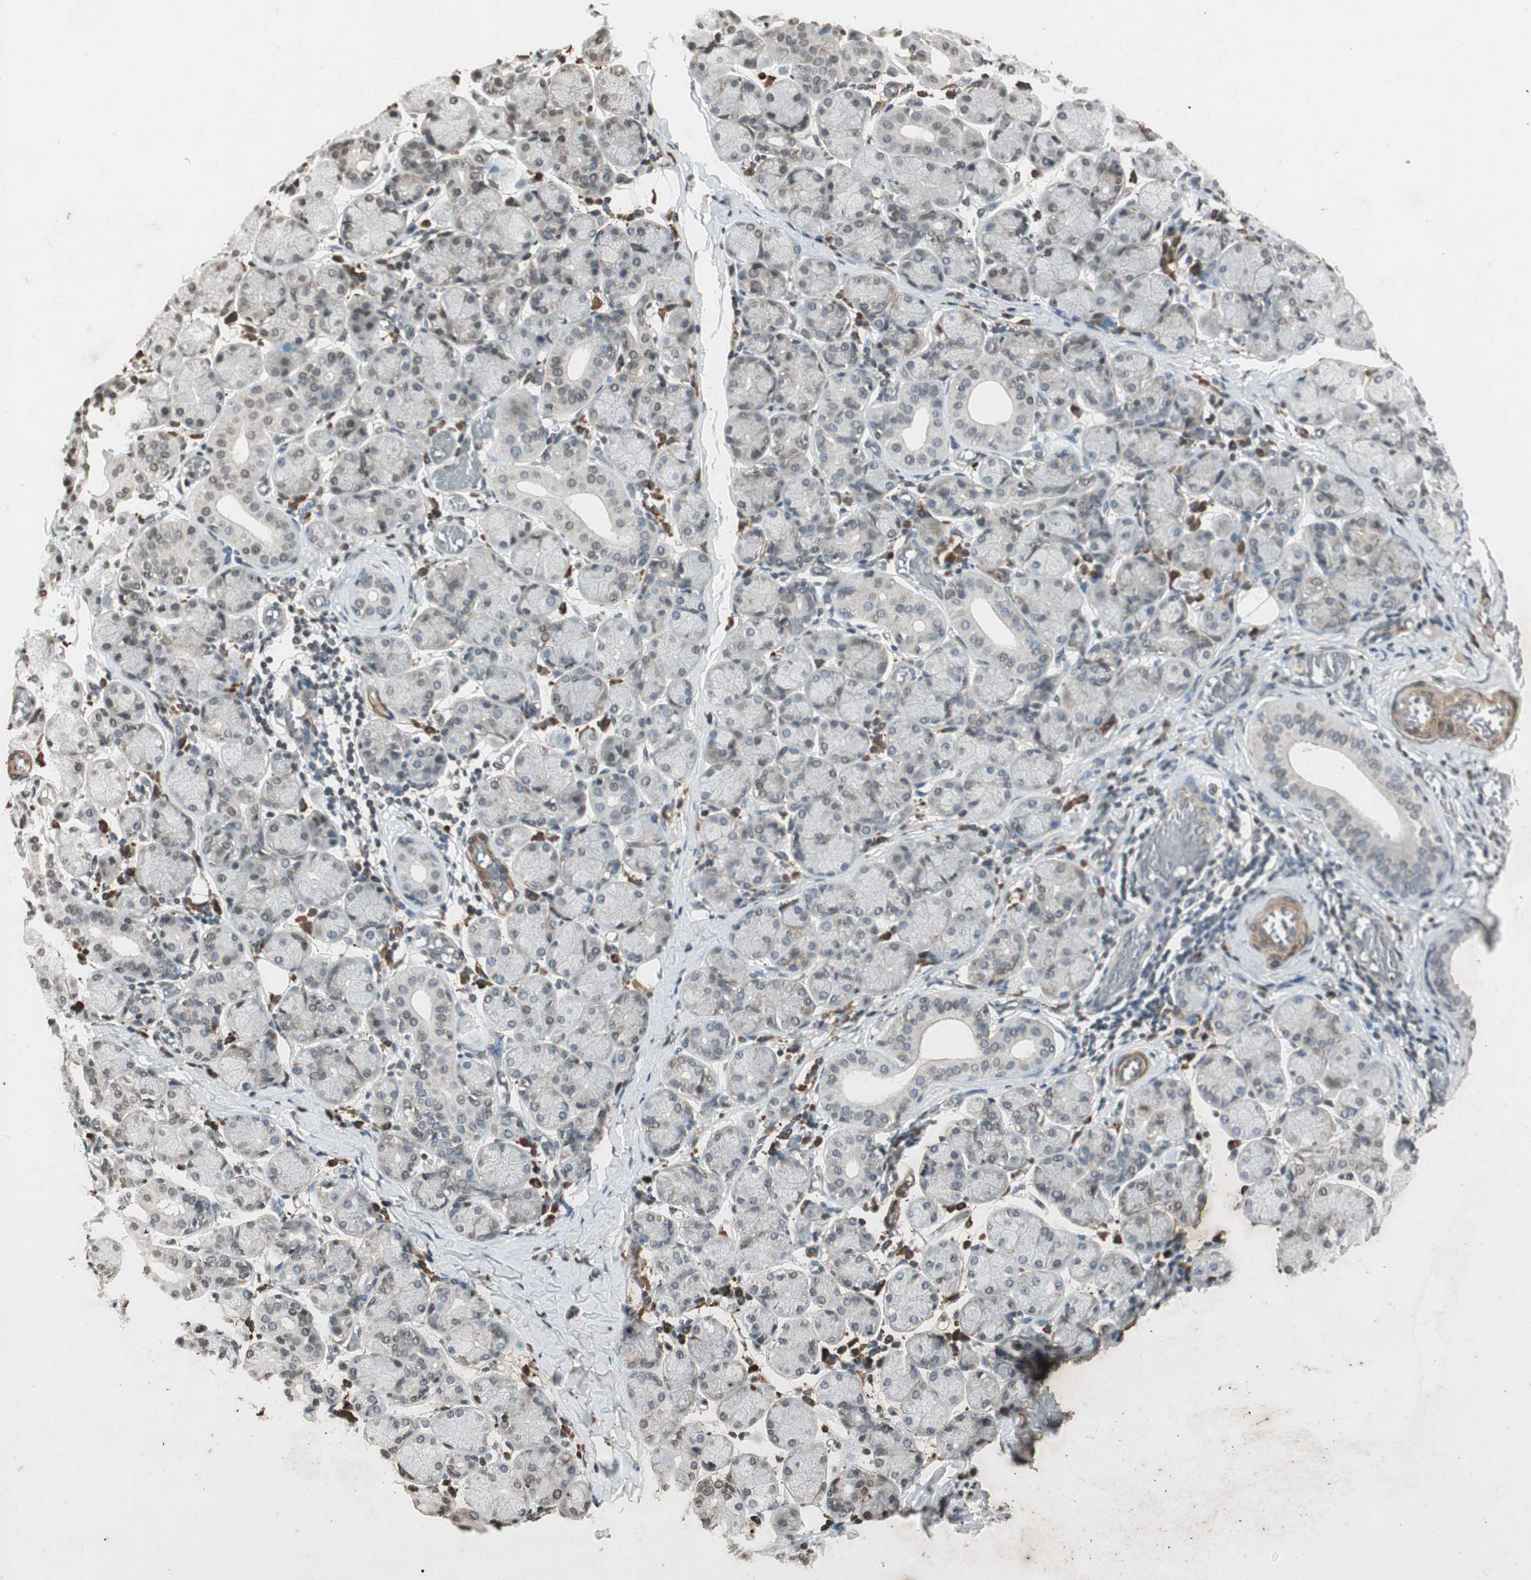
{"staining": {"intensity": "negative", "quantity": "none", "location": "none"}, "tissue": "salivary gland", "cell_type": "Glandular cells", "image_type": "normal", "snomed": [{"axis": "morphology", "description": "Normal tissue, NOS"}, {"axis": "topography", "description": "Salivary gland"}], "caption": "This is an immunohistochemistry photomicrograph of unremarkable human salivary gland. There is no staining in glandular cells.", "gene": "PRKG1", "patient": {"sex": "female", "age": 24}}